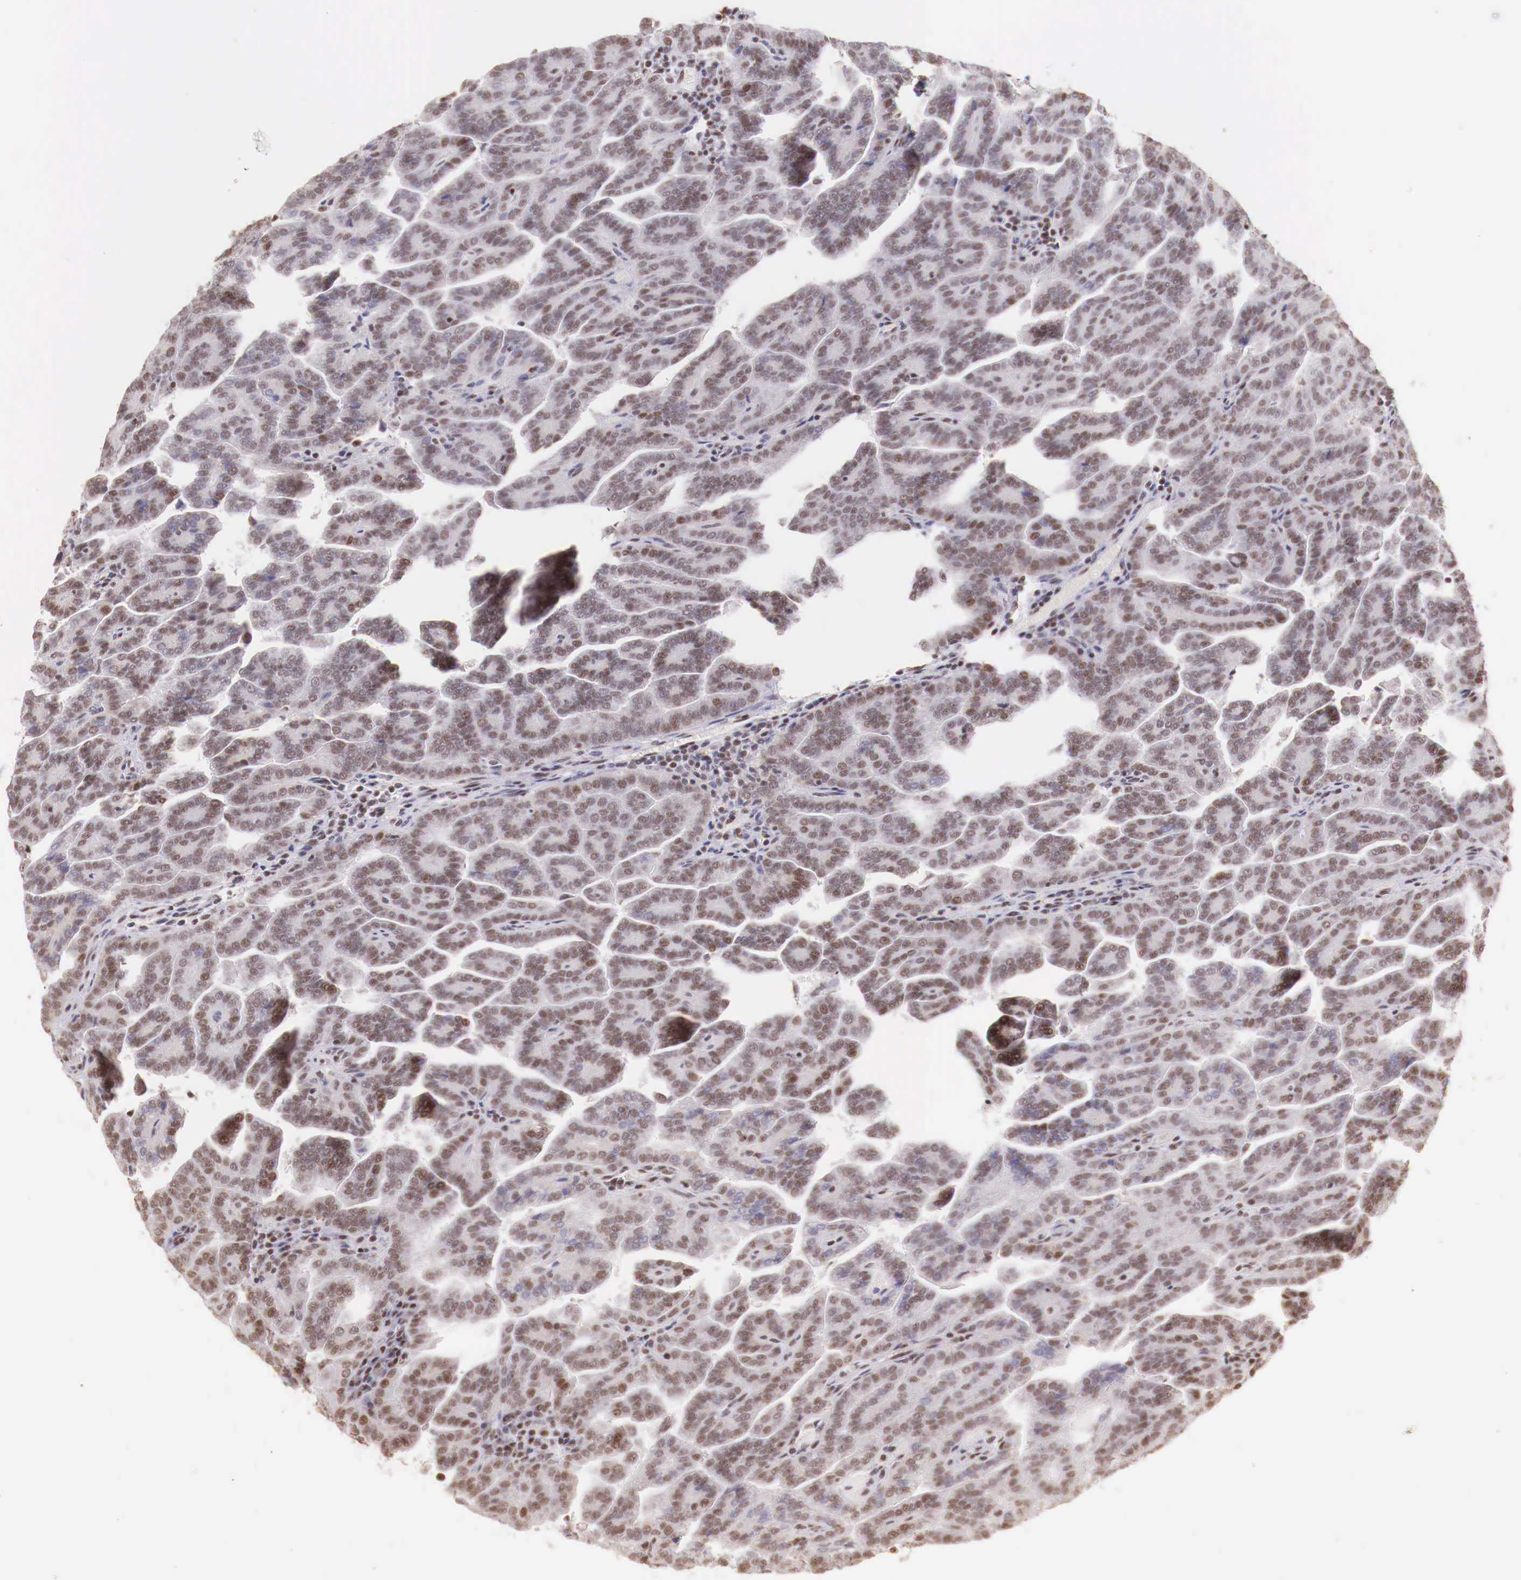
{"staining": {"intensity": "weak", "quantity": "<25%", "location": "nuclear"}, "tissue": "renal cancer", "cell_type": "Tumor cells", "image_type": "cancer", "snomed": [{"axis": "morphology", "description": "Adenocarcinoma, NOS"}, {"axis": "topography", "description": "Kidney"}], "caption": "Immunohistochemical staining of renal adenocarcinoma exhibits no significant expression in tumor cells.", "gene": "SP1", "patient": {"sex": "male", "age": 61}}